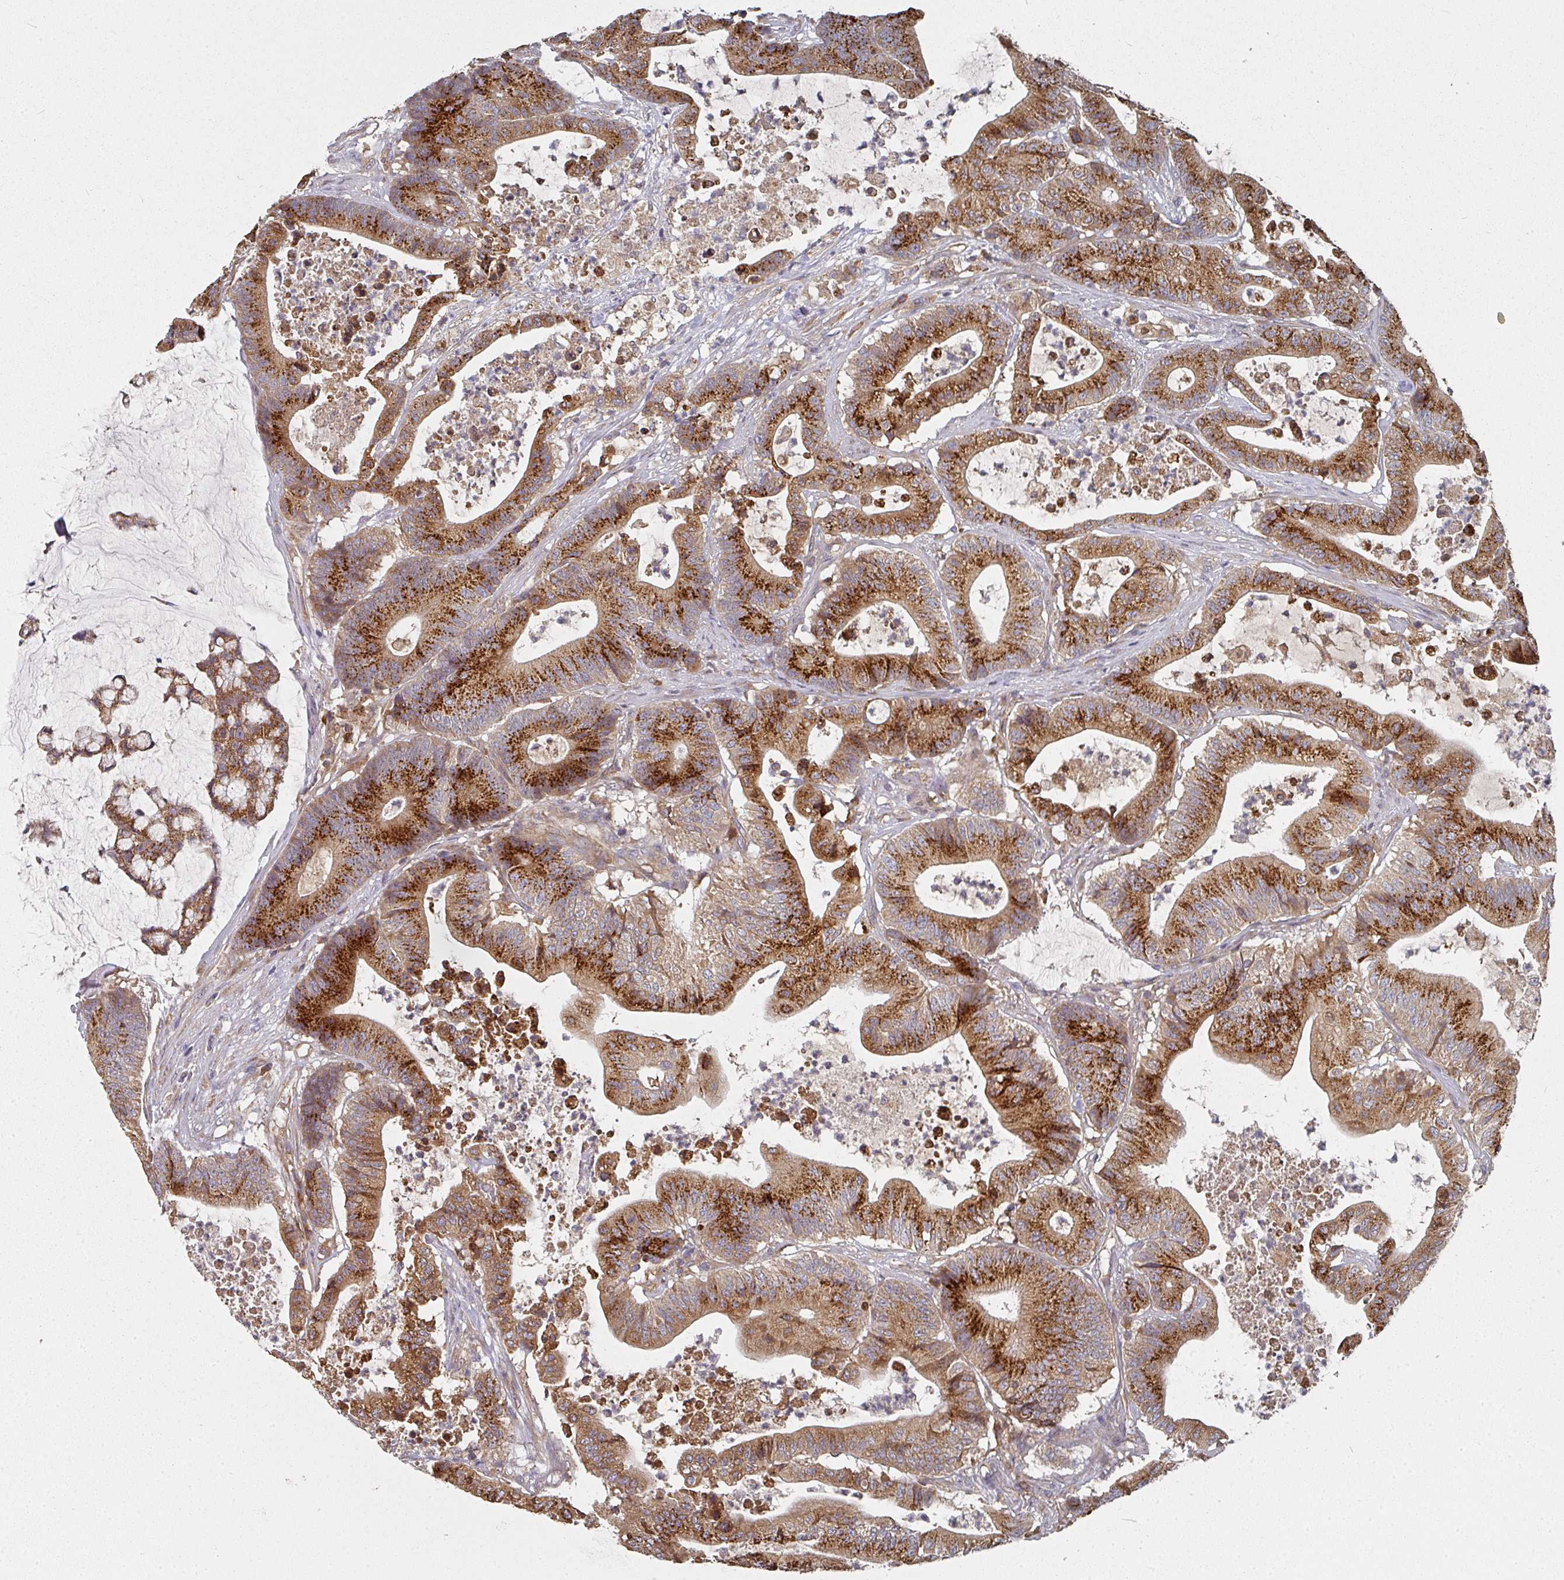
{"staining": {"intensity": "strong", "quantity": ">75%", "location": "cytoplasmic/membranous"}, "tissue": "colorectal cancer", "cell_type": "Tumor cells", "image_type": "cancer", "snomed": [{"axis": "morphology", "description": "Adenocarcinoma, NOS"}, {"axis": "topography", "description": "Colon"}], "caption": "Protein positivity by IHC reveals strong cytoplasmic/membranous positivity in approximately >75% of tumor cells in colorectal cancer (adenocarcinoma).", "gene": "EDEM2", "patient": {"sex": "female", "age": 84}}